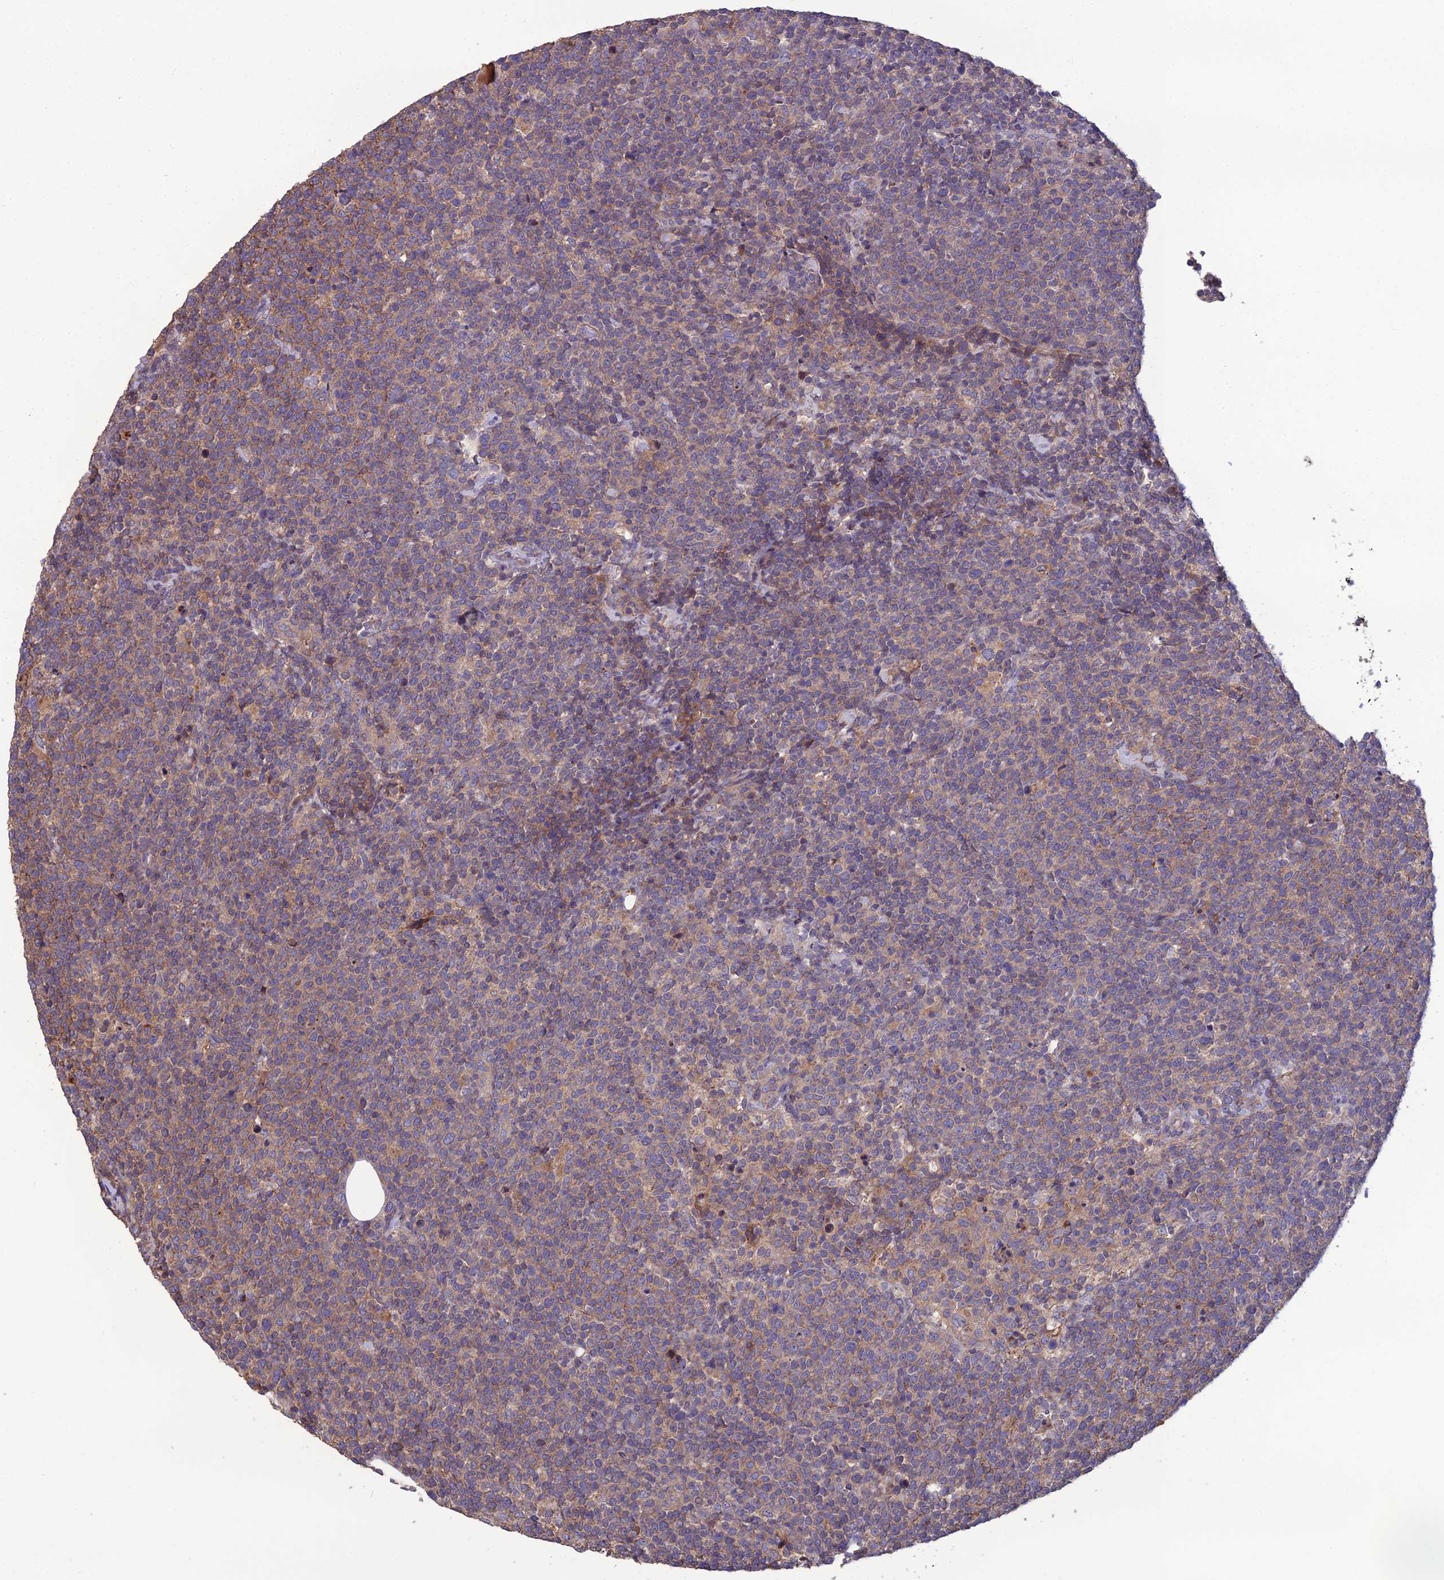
{"staining": {"intensity": "weak", "quantity": "25%-75%", "location": "cytoplasmic/membranous"}, "tissue": "lymphoma", "cell_type": "Tumor cells", "image_type": "cancer", "snomed": [{"axis": "morphology", "description": "Malignant lymphoma, non-Hodgkin's type, High grade"}, {"axis": "topography", "description": "Lymph node"}], "caption": "Immunohistochemistry histopathology image of neoplastic tissue: high-grade malignant lymphoma, non-Hodgkin's type stained using immunohistochemistry shows low levels of weak protein expression localized specifically in the cytoplasmic/membranous of tumor cells, appearing as a cytoplasmic/membranous brown color.", "gene": "GALR2", "patient": {"sex": "male", "age": 61}}